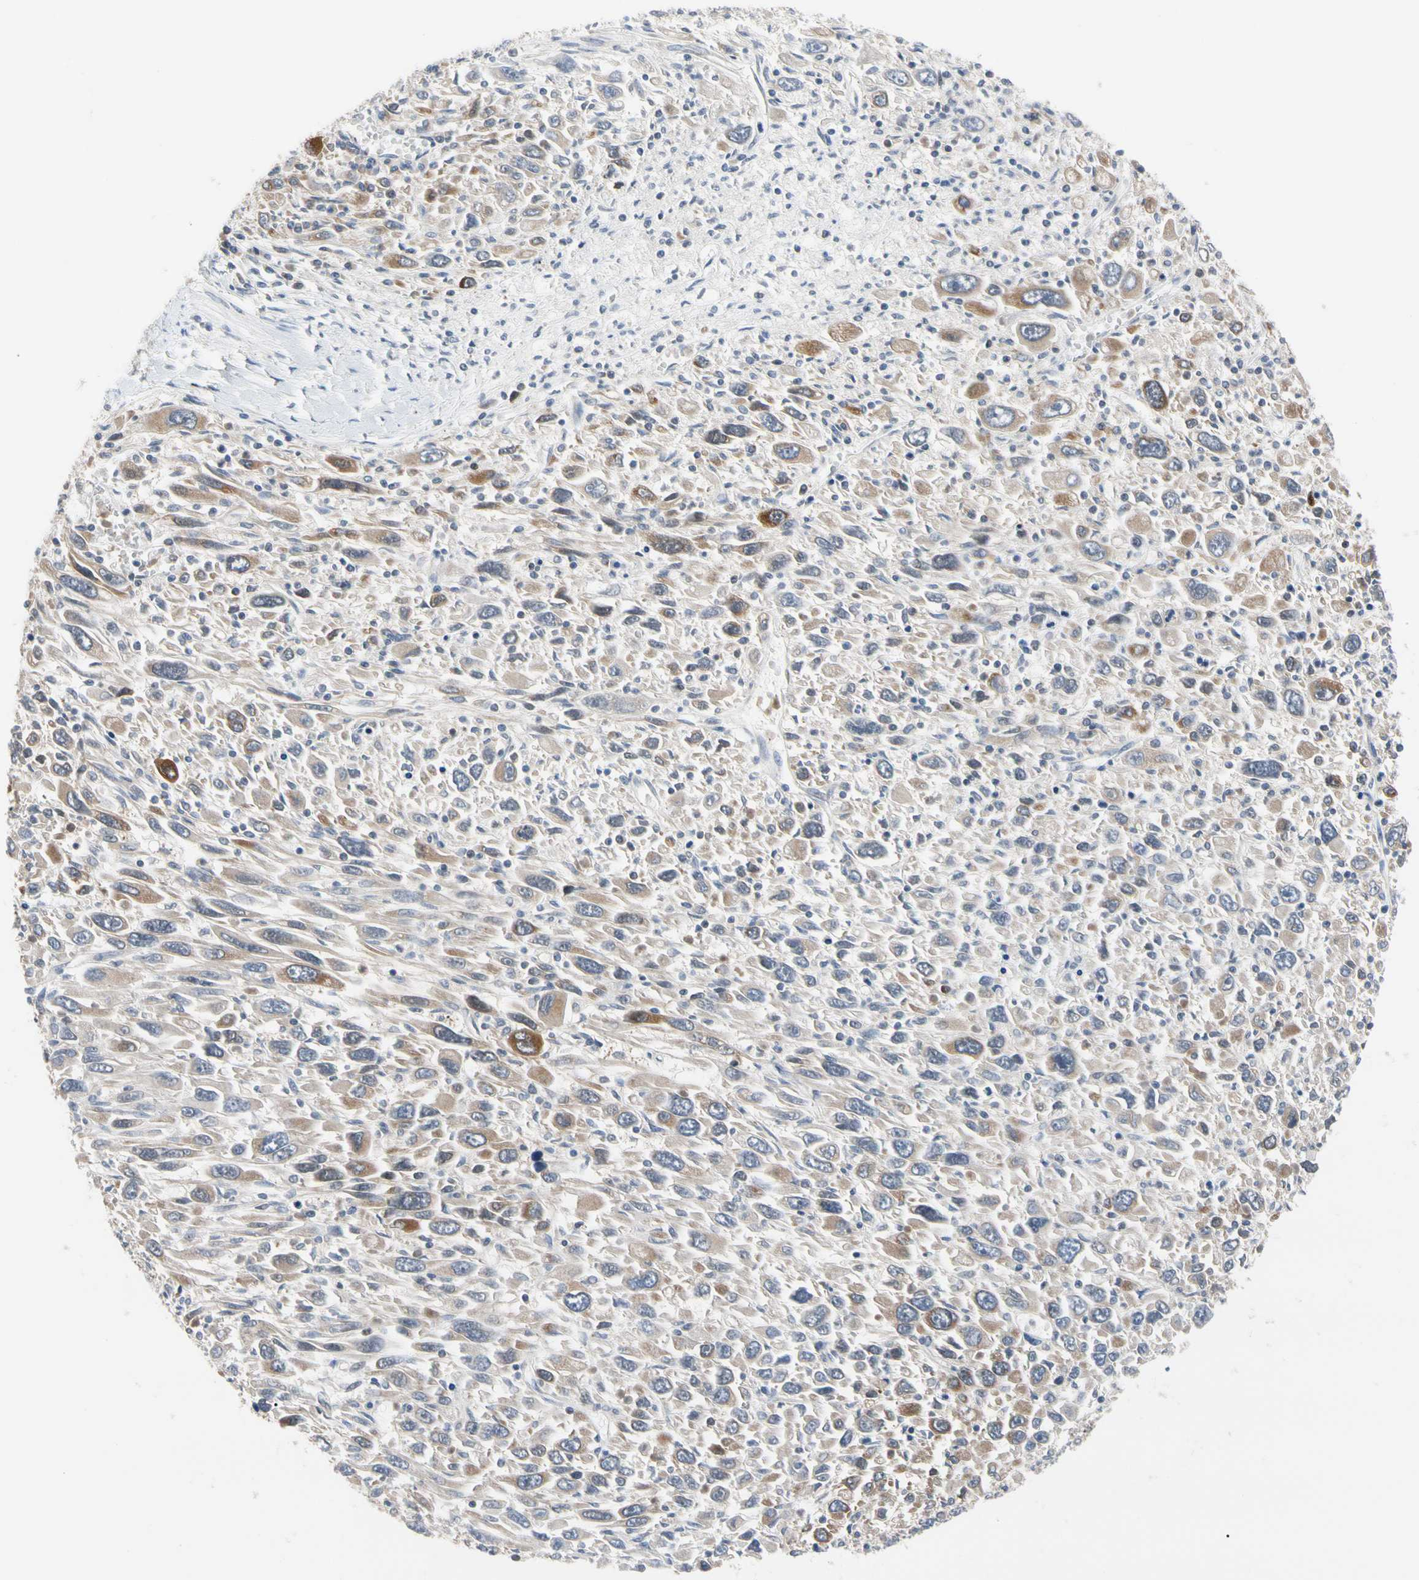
{"staining": {"intensity": "moderate", "quantity": "25%-75%", "location": "cytoplasmic/membranous"}, "tissue": "melanoma", "cell_type": "Tumor cells", "image_type": "cancer", "snomed": [{"axis": "morphology", "description": "Malignant melanoma, Metastatic site"}, {"axis": "topography", "description": "Skin"}], "caption": "A medium amount of moderate cytoplasmic/membranous staining is seen in approximately 25%-75% of tumor cells in malignant melanoma (metastatic site) tissue.", "gene": "MCL1", "patient": {"sex": "female", "age": 56}}